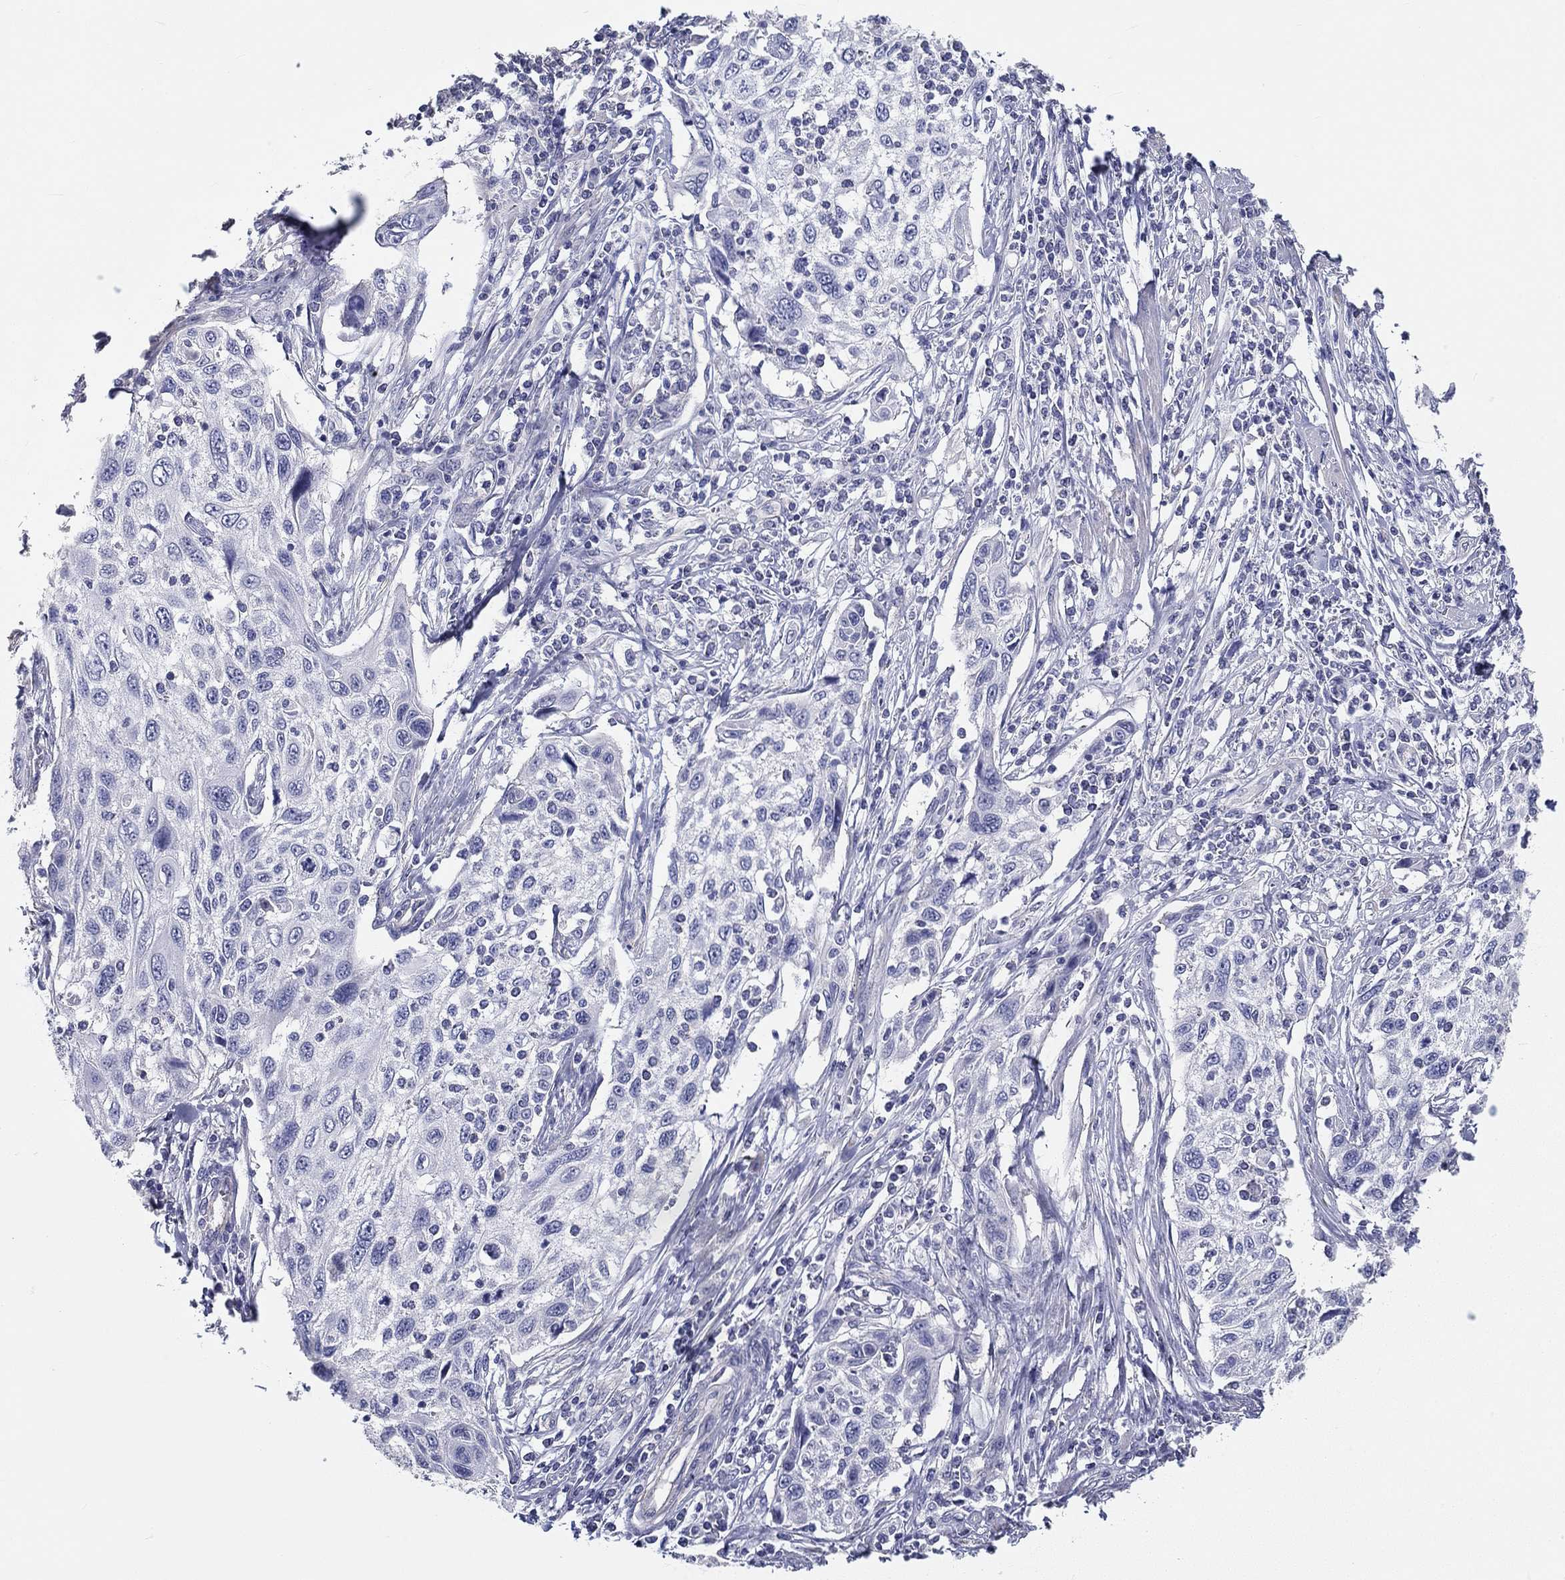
{"staining": {"intensity": "negative", "quantity": "none", "location": "none"}, "tissue": "cervical cancer", "cell_type": "Tumor cells", "image_type": "cancer", "snomed": [{"axis": "morphology", "description": "Squamous cell carcinoma, NOS"}, {"axis": "topography", "description": "Cervix"}], "caption": "Immunohistochemical staining of cervical squamous cell carcinoma shows no significant expression in tumor cells.", "gene": "CRYGD", "patient": {"sex": "female", "age": 70}}